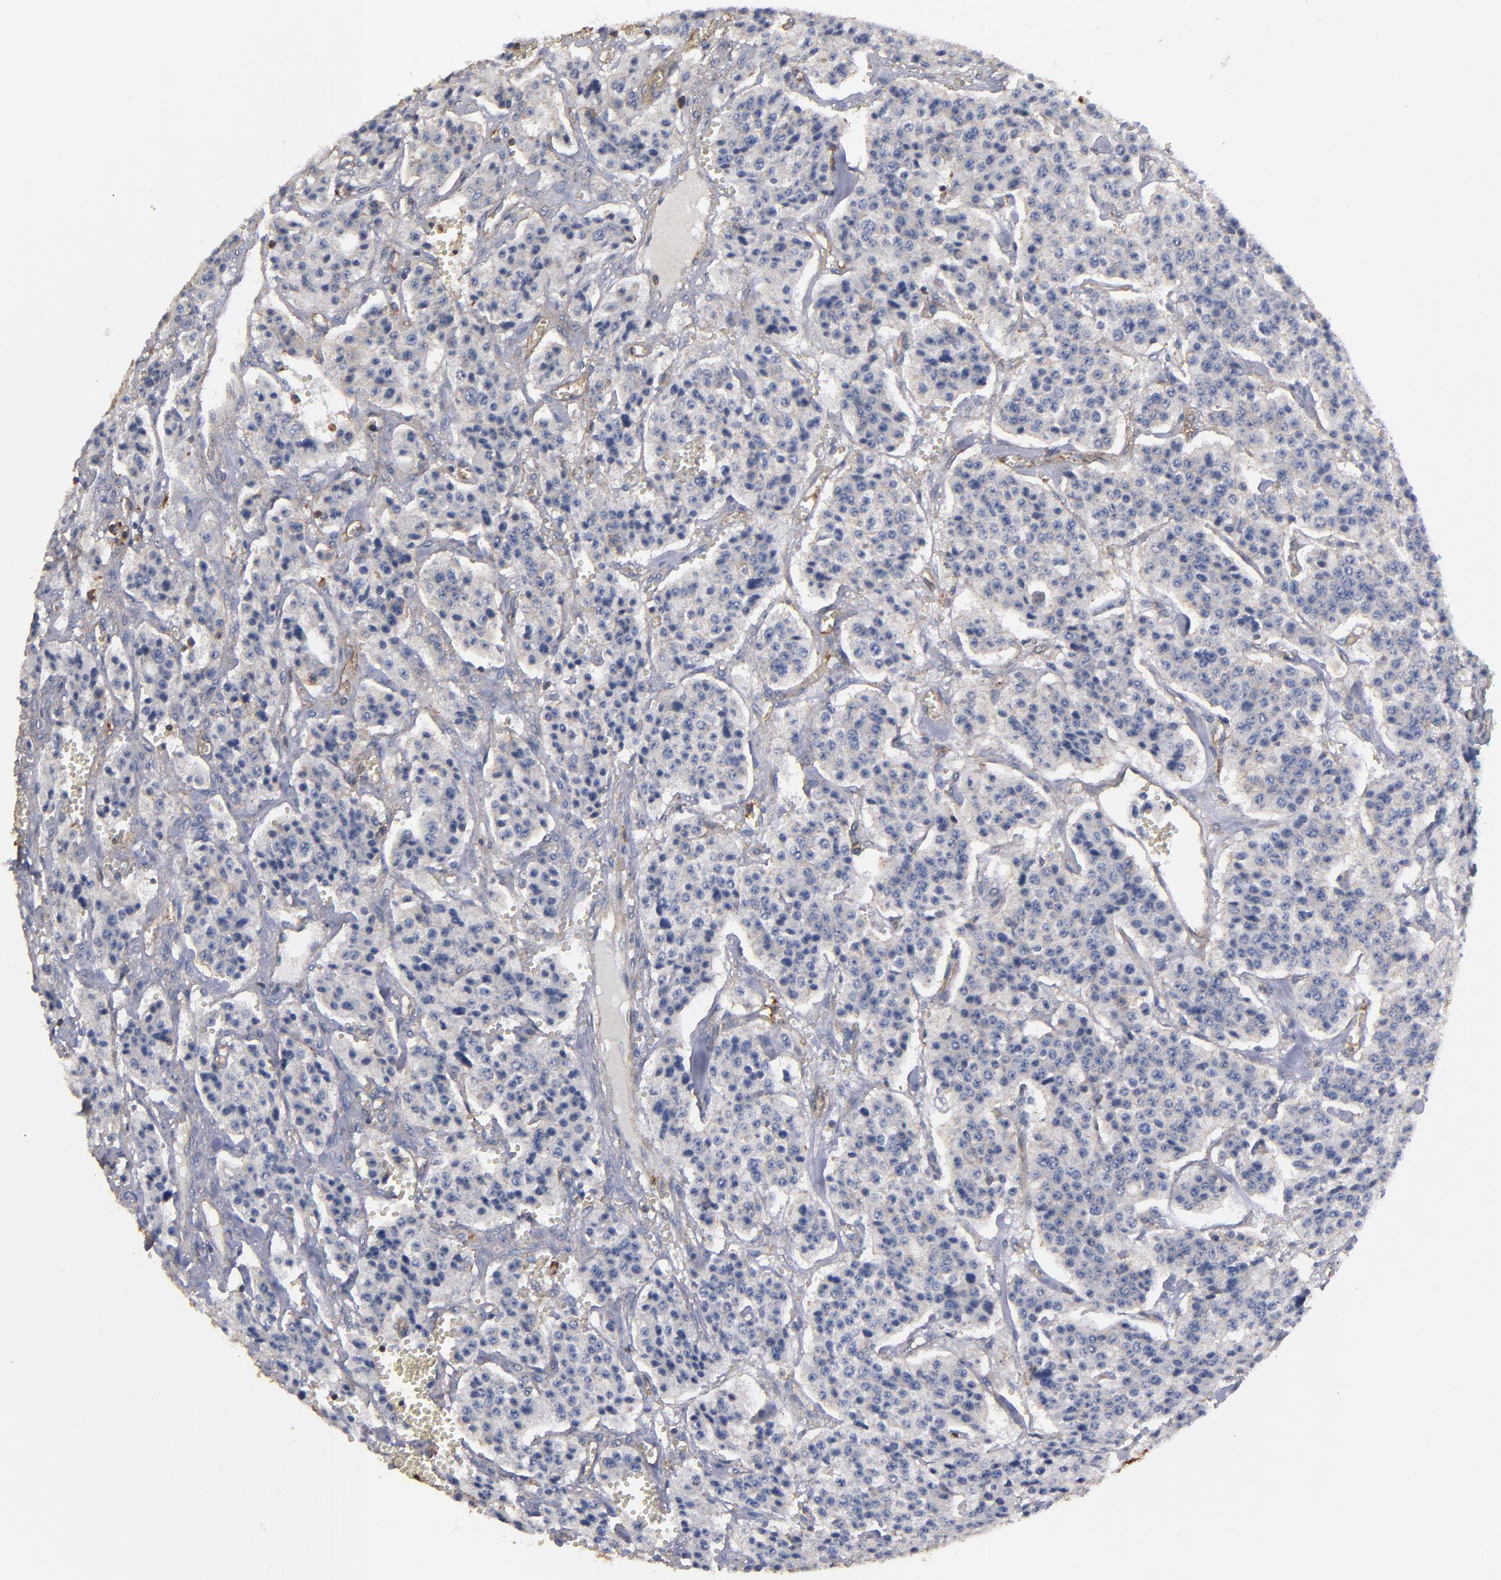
{"staining": {"intensity": "weak", "quantity": ">75%", "location": "cytoplasmic/membranous"}, "tissue": "carcinoid", "cell_type": "Tumor cells", "image_type": "cancer", "snomed": [{"axis": "morphology", "description": "Carcinoid, malignant, NOS"}, {"axis": "topography", "description": "Small intestine"}], "caption": "Immunohistochemistry (IHC) photomicrograph of neoplastic tissue: carcinoid stained using IHC displays low levels of weak protein expression localized specifically in the cytoplasmic/membranous of tumor cells, appearing as a cytoplasmic/membranous brown color.", "gene": "ACTN4", "patient": {"sex": "male", "age": 52}}